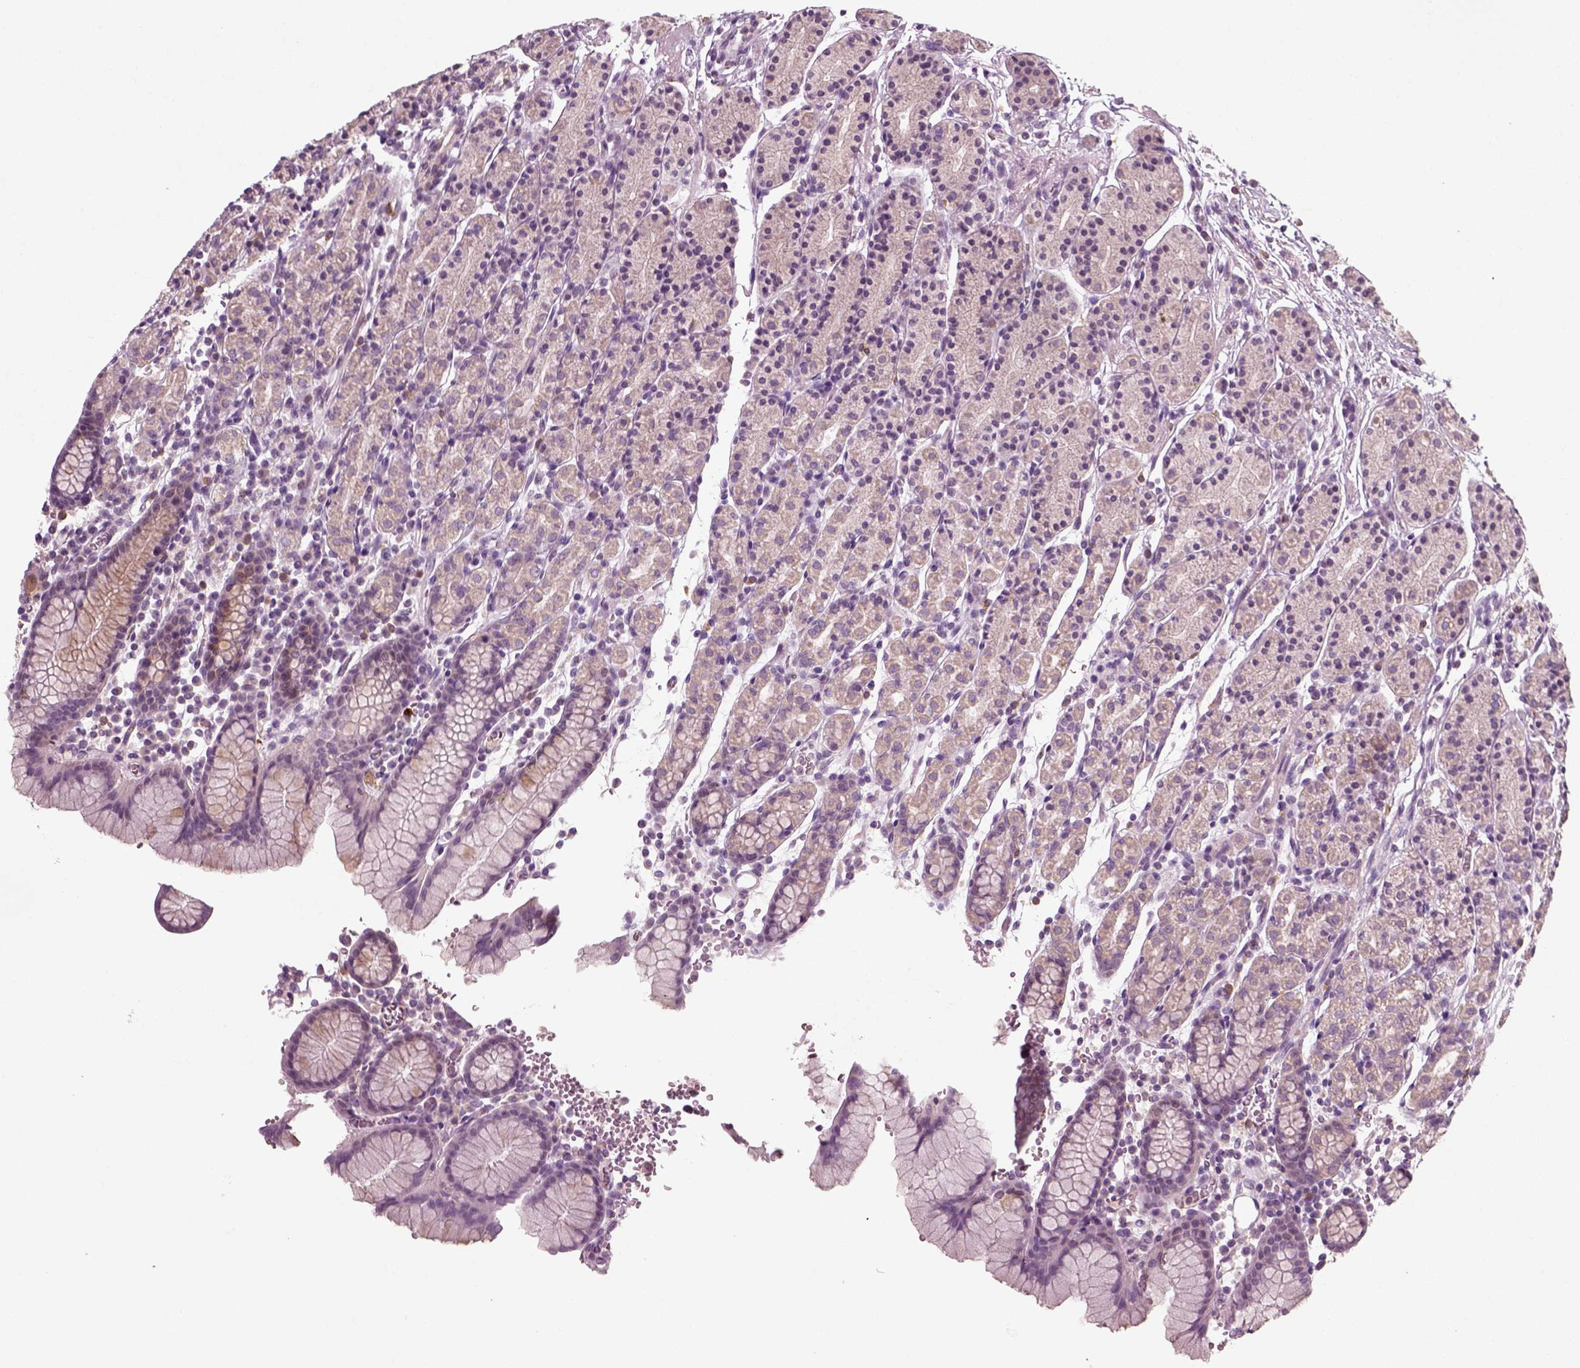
{"staining": {"intensity": "moderate", "quantity": "<25%", "location": "cytoplasmic/membranous"}, "tissue": "stomach", "cell_type": "Glandular cells", "image_type": "normal", "snomed": [{"axis": "morphology", "description": "Normal tissue, NOS"}, {"axis": "topography", "description": "Stomach, upper"}, {"axis": "topography", "description": "Stomach"}], "caption": "Immunohistochemistry (IHC) photomicrograph of unremarkable stomach stained for a protein (brown), which displays low levels of moderate cytoplasmic/membranous expression in about <25% of glandular cells.", "gene": "RND2", "patient": {"sex": "male", "age": 62}}